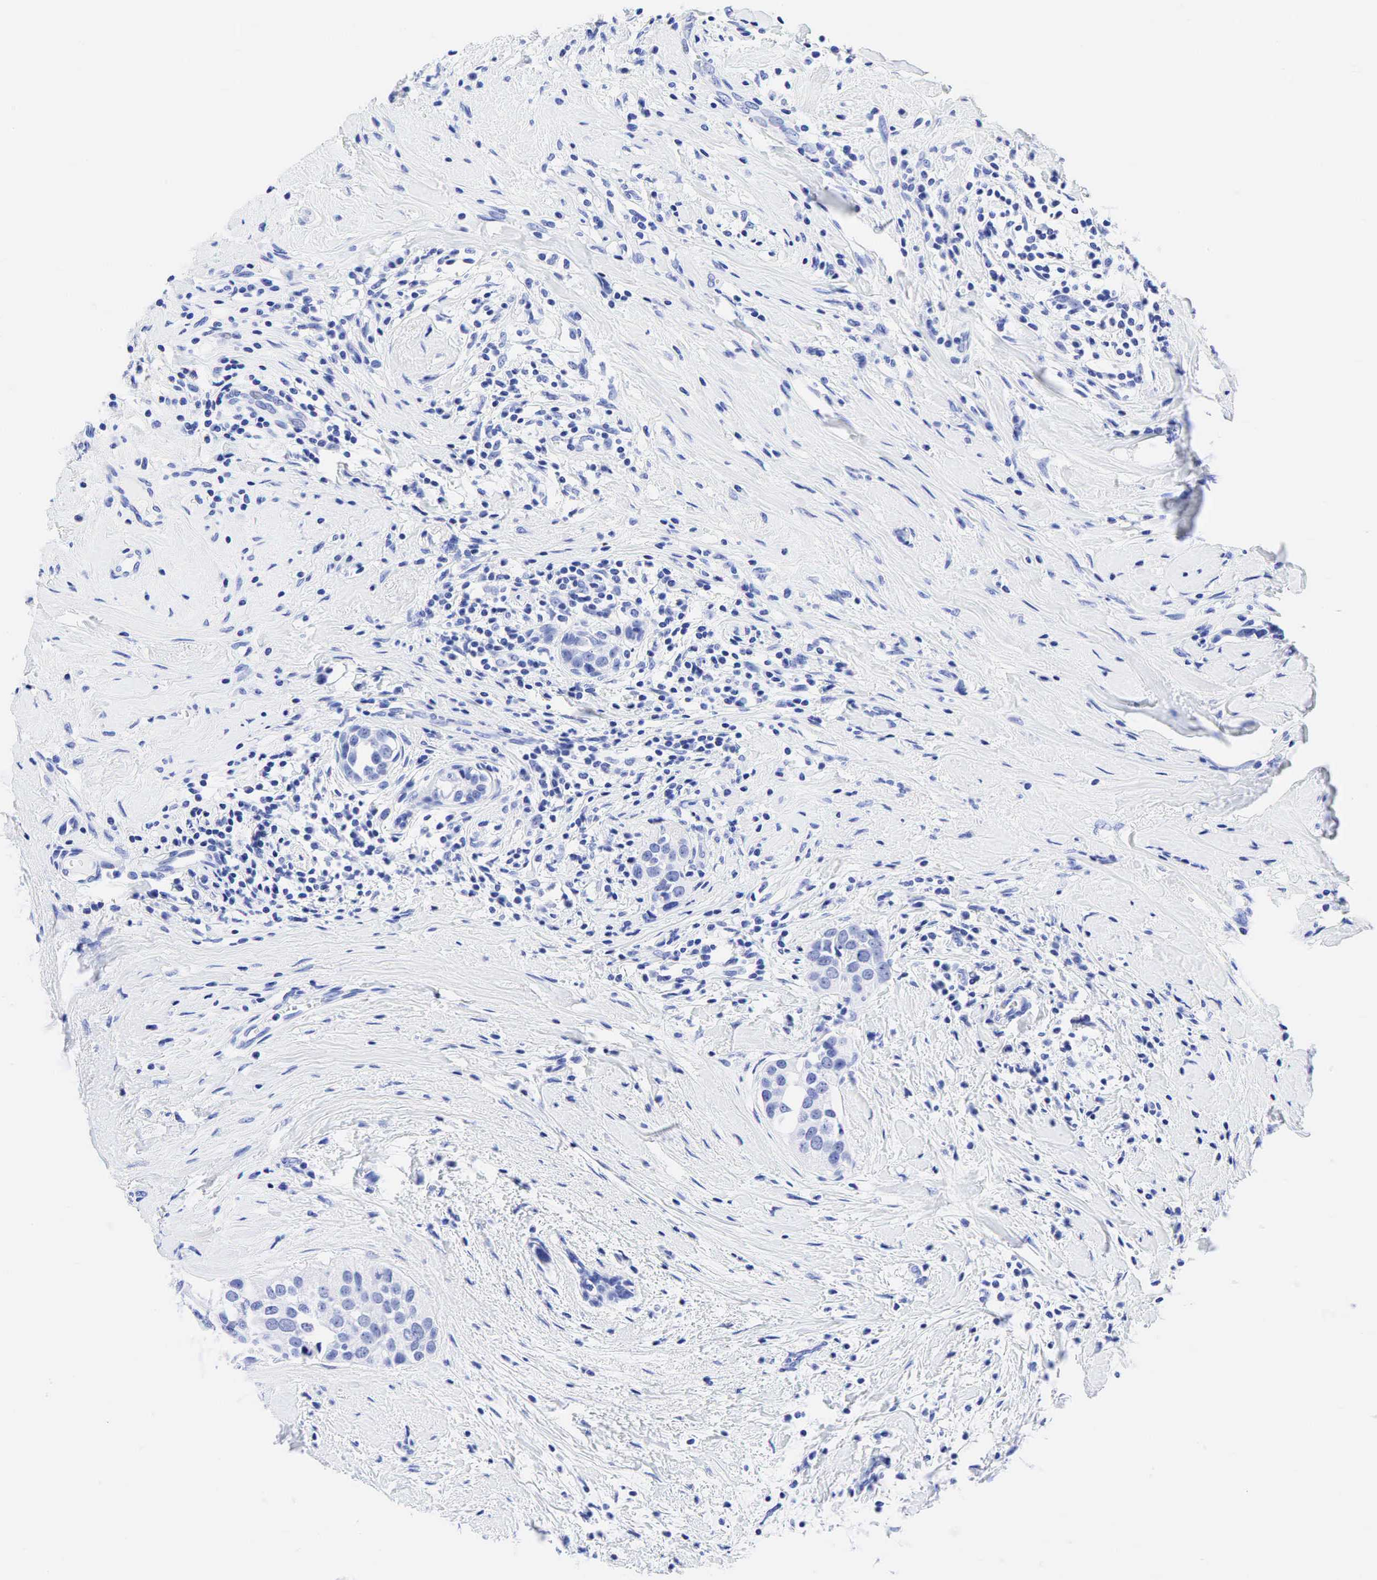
{"staining": {"intensity": "negative", "quantity": "none", "location": "none"}, "tissue": "breast cancer", "cell_type": "Tumor cells", "image_type": "cancer", "snomed": [{"axis": "morphology", "description": "Duct carcinoma"}, {"axis": "topography", "description": "Breast"}], "caption": "This is a image of IHC staining of breast infiltrating ductal carcinoma, which shows no staining in tumor cells.", "gene": "CEACAM5", "patient": {"sex": "female", "age": 55}}